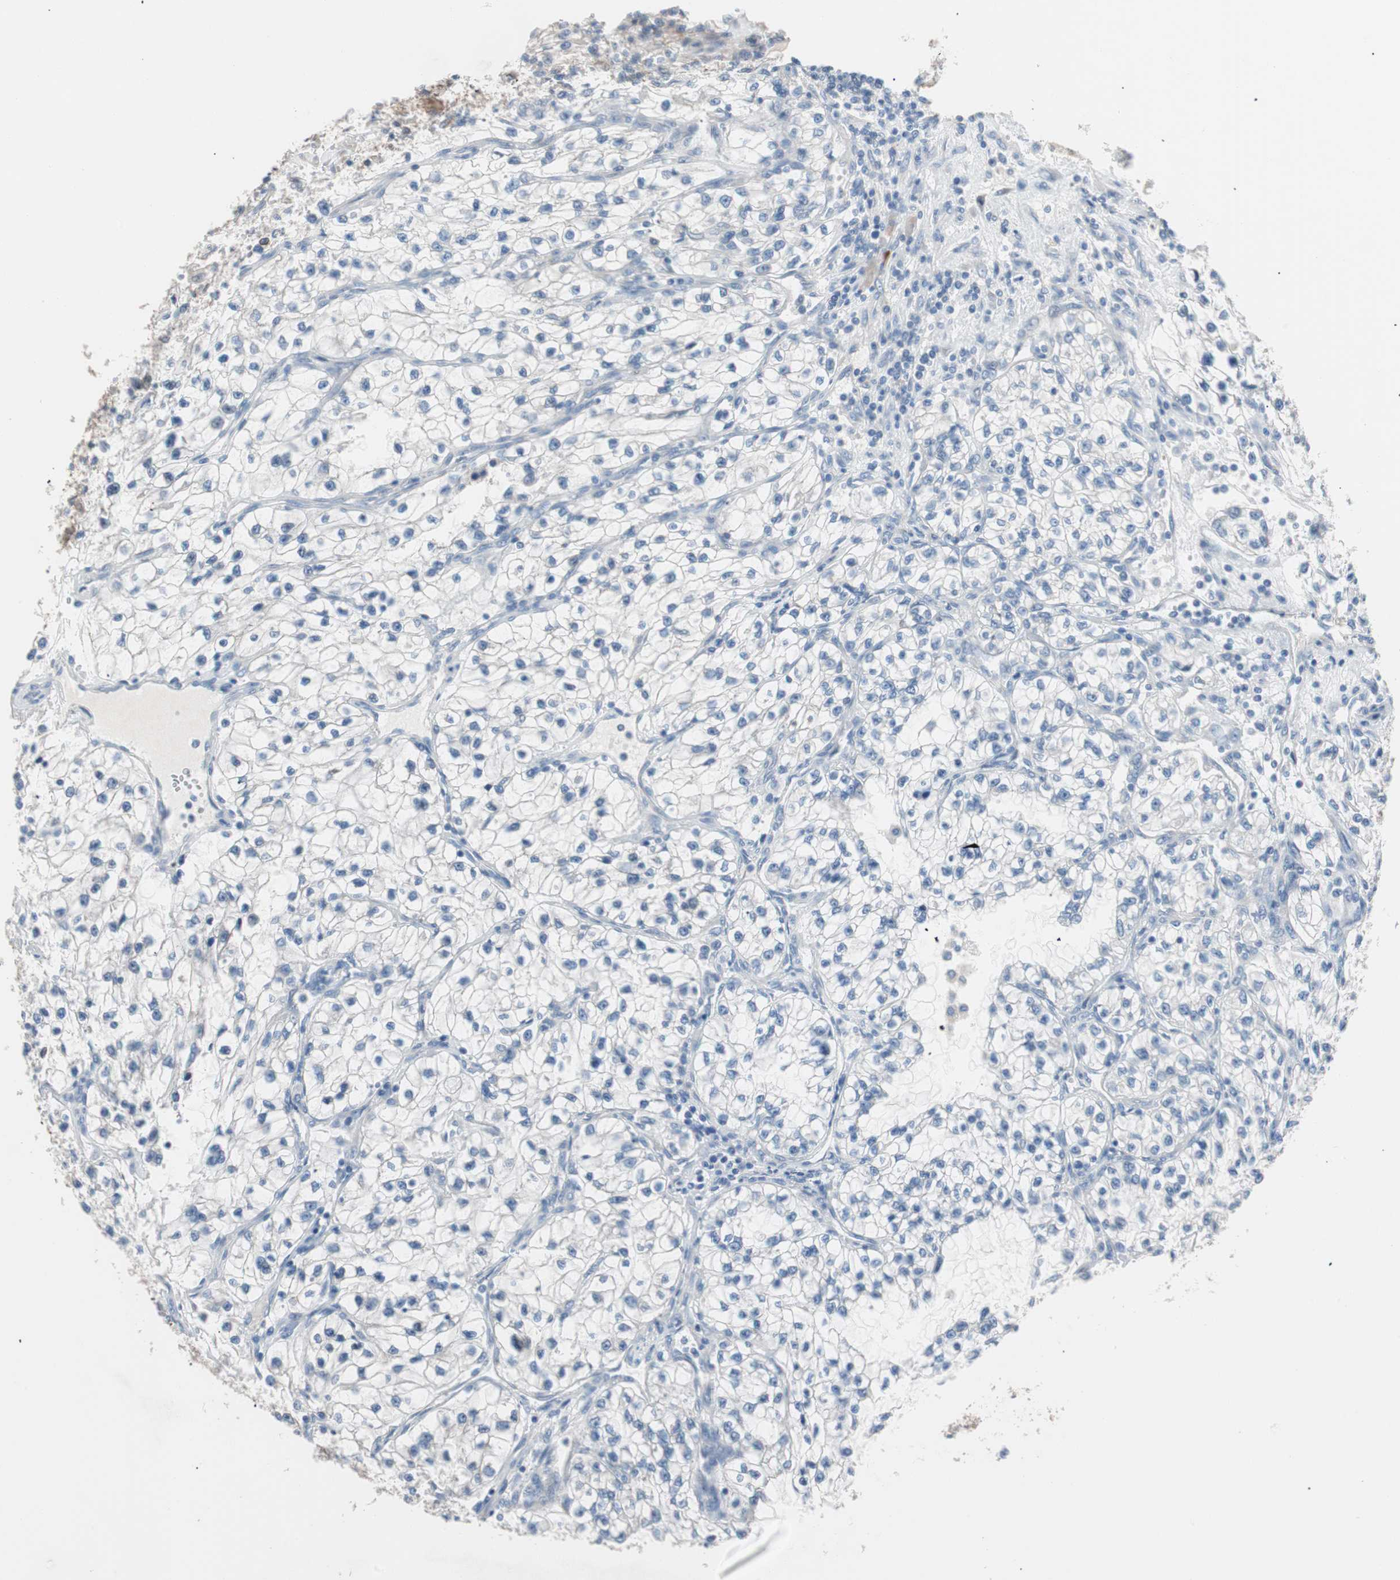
{"staining": {"intensity": "weak", "quantity": "<25%", "location": "cytoplasmic/membranous"}, "tissue": "renal cancer", "cell_type": "Tumor cells", "image_type": "cancer", "snomed": [{"axis": "morphology", "description": "Adenocarcinoma, NOS"}, {"axis": "topography", "description": "Kidney"}], "caption": "This is an IHC micrograph of renal cancer (adenocarcinoma). There is no staining in tumor cells.", "gene": "SMG1", "patient": {"sex": "female", "age": 57}}